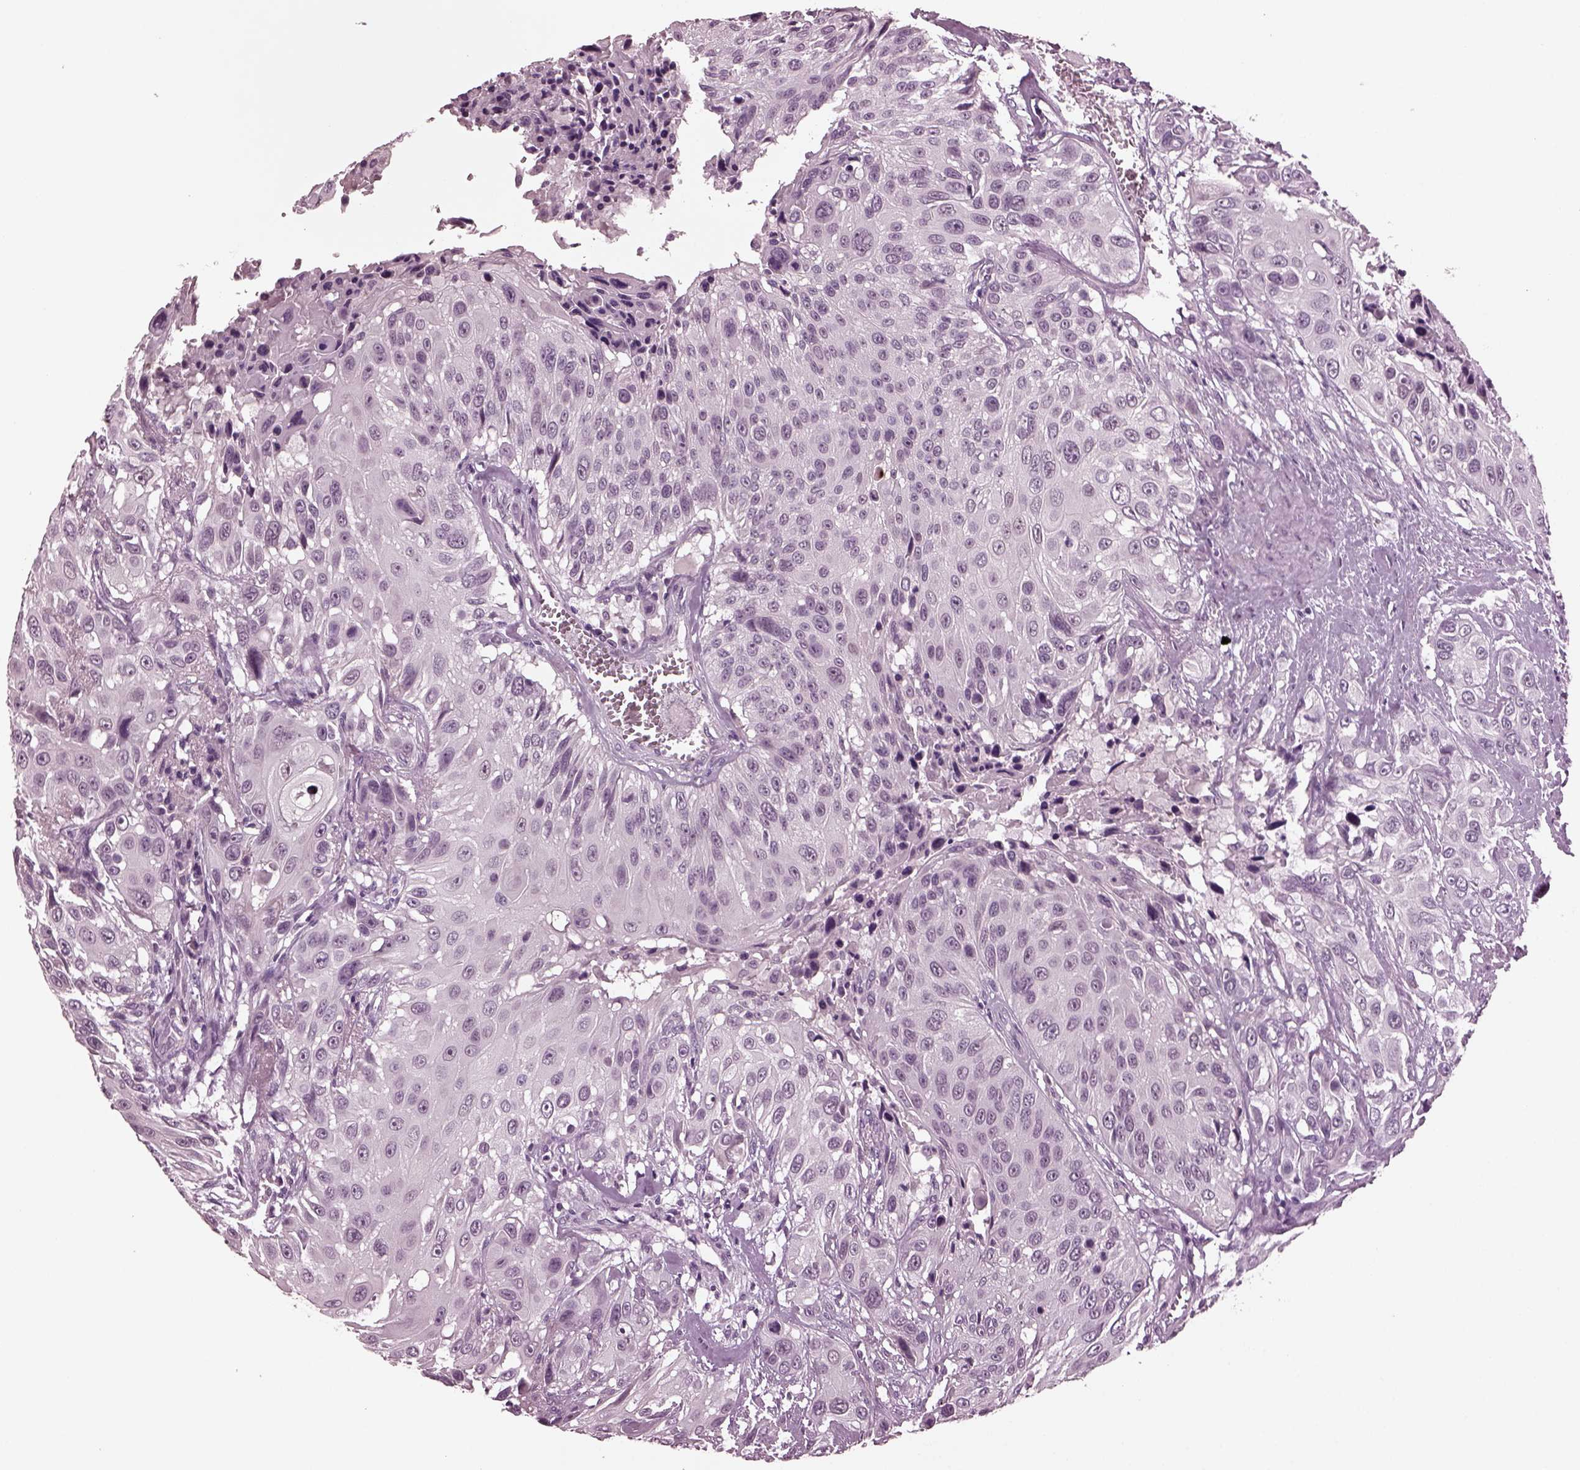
{"staining": {"intensity": "negative", "quantity": "none", "location": "none"}, "tissue": "urothelial cancer", "cell_type": "Tumor cells", "image_type": "cancer", "snomed": [{"axis": "morphology", "description": "Urothelial carcinoma, NOS"}, {"axis": "topography", "description": "Urinary bladder"}], "caption": "High power microscopy micrograph of an immunohistochemistry (IHC) image of urothelial cancer, revealing no significant positivity in tumor cells.", "gene": "MIB2", "patient": {"sex": "male", "age": 55}}